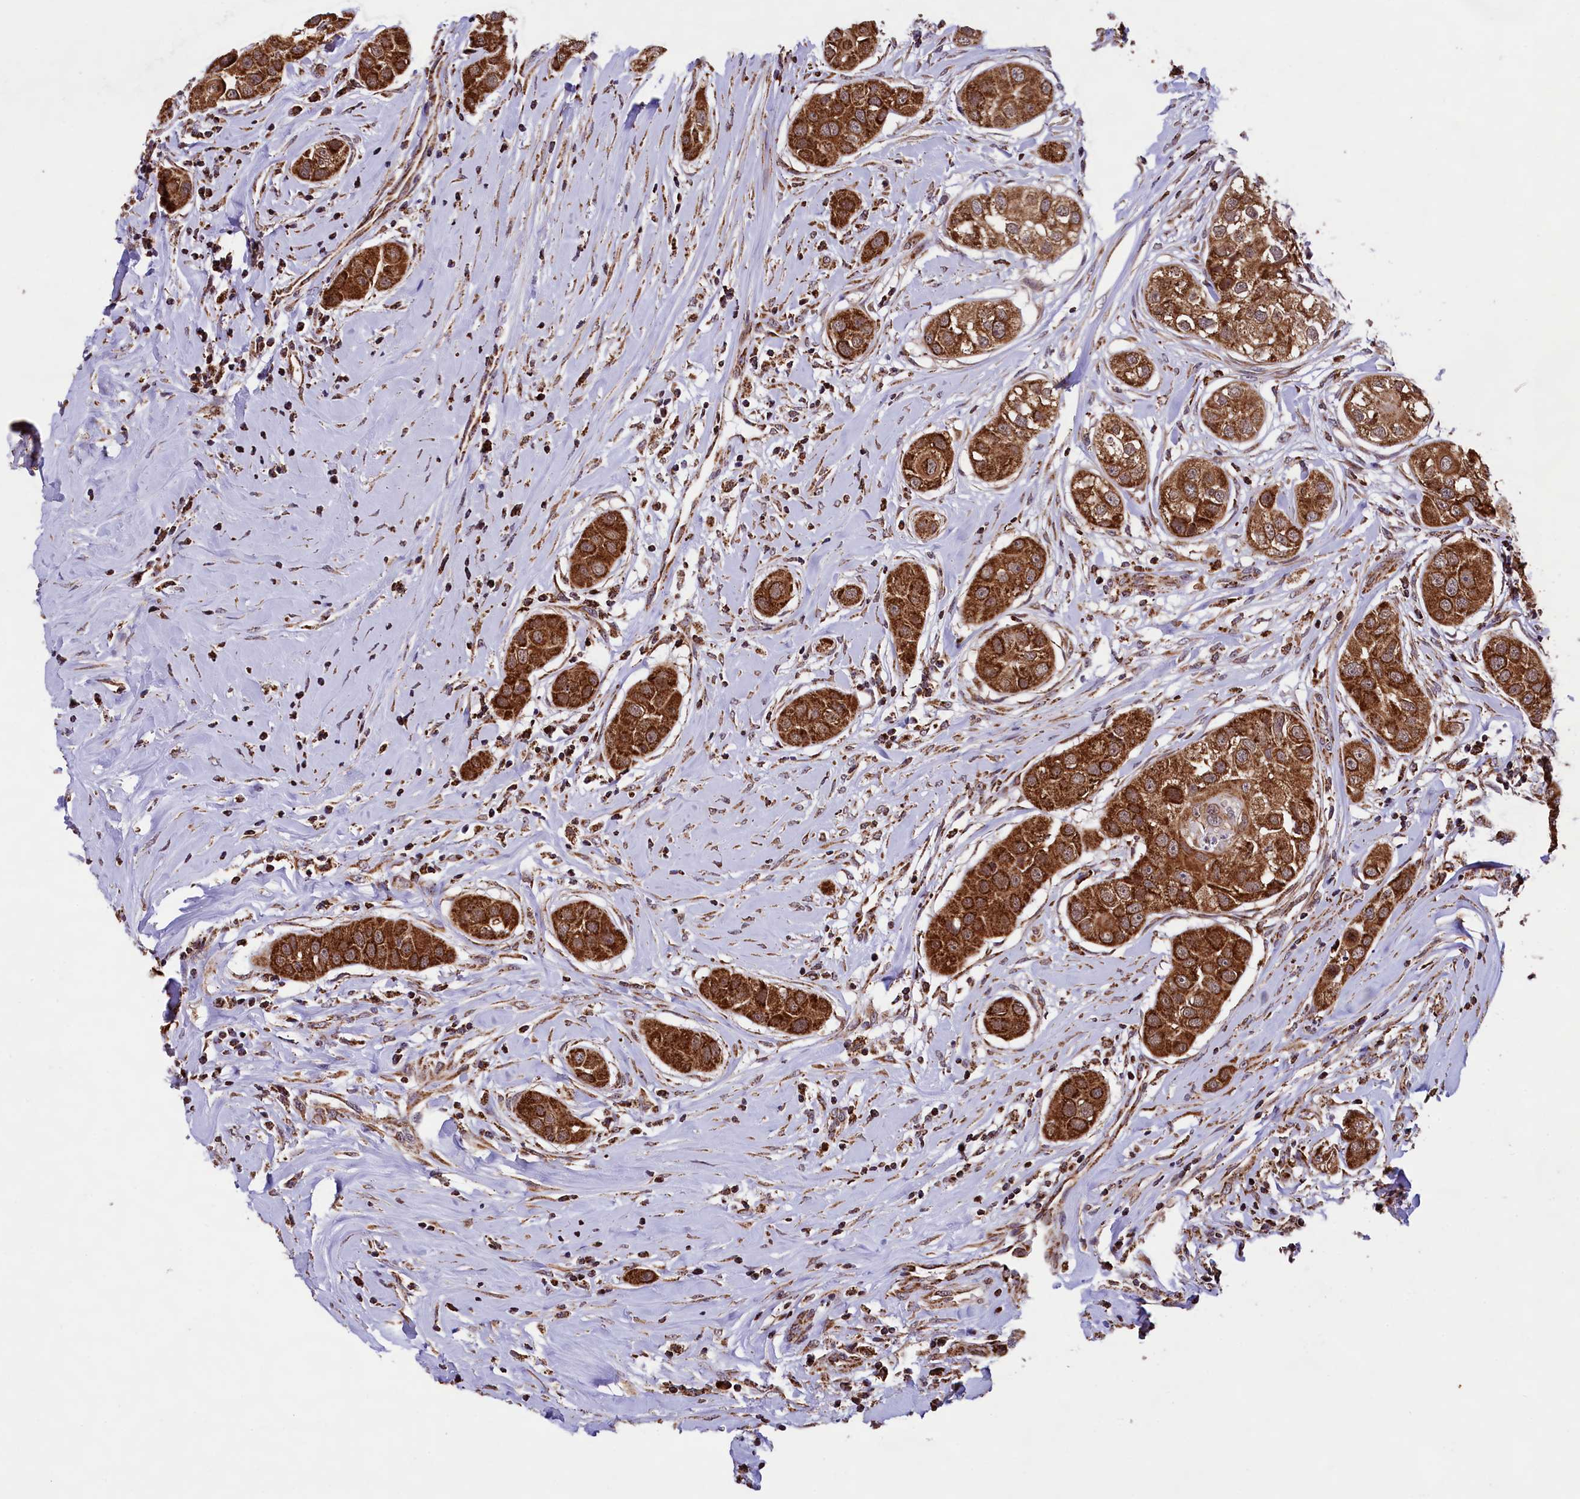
{"staining": {"intensity": "strong", "quantity": ">75%", "location": "cytoplasmic/membranous"}, "tissue": "head and neck cancer", "cell_type": "Tumor cells", "image_type": "cancer", "snomed": [{"axis": "morphology", "description": "Normal tissue, NOS"}, {"axis": "morphology", "description": "Squamous cell carcinoma, NOS"}, {"axis": "topography", "description": "Skeletal muscle"}, {"axis": "topography", "description": "Head-Neck"}], "caption": "Head and neck cancer (squamous cell carcinoma) stained for a protein (brown) demonstrates strong cytoplasmic/membranous positive expression in approximately >75% of tumor cells.", "gene": "KLC2", "patient": {"sex": "male", "age": 51}}